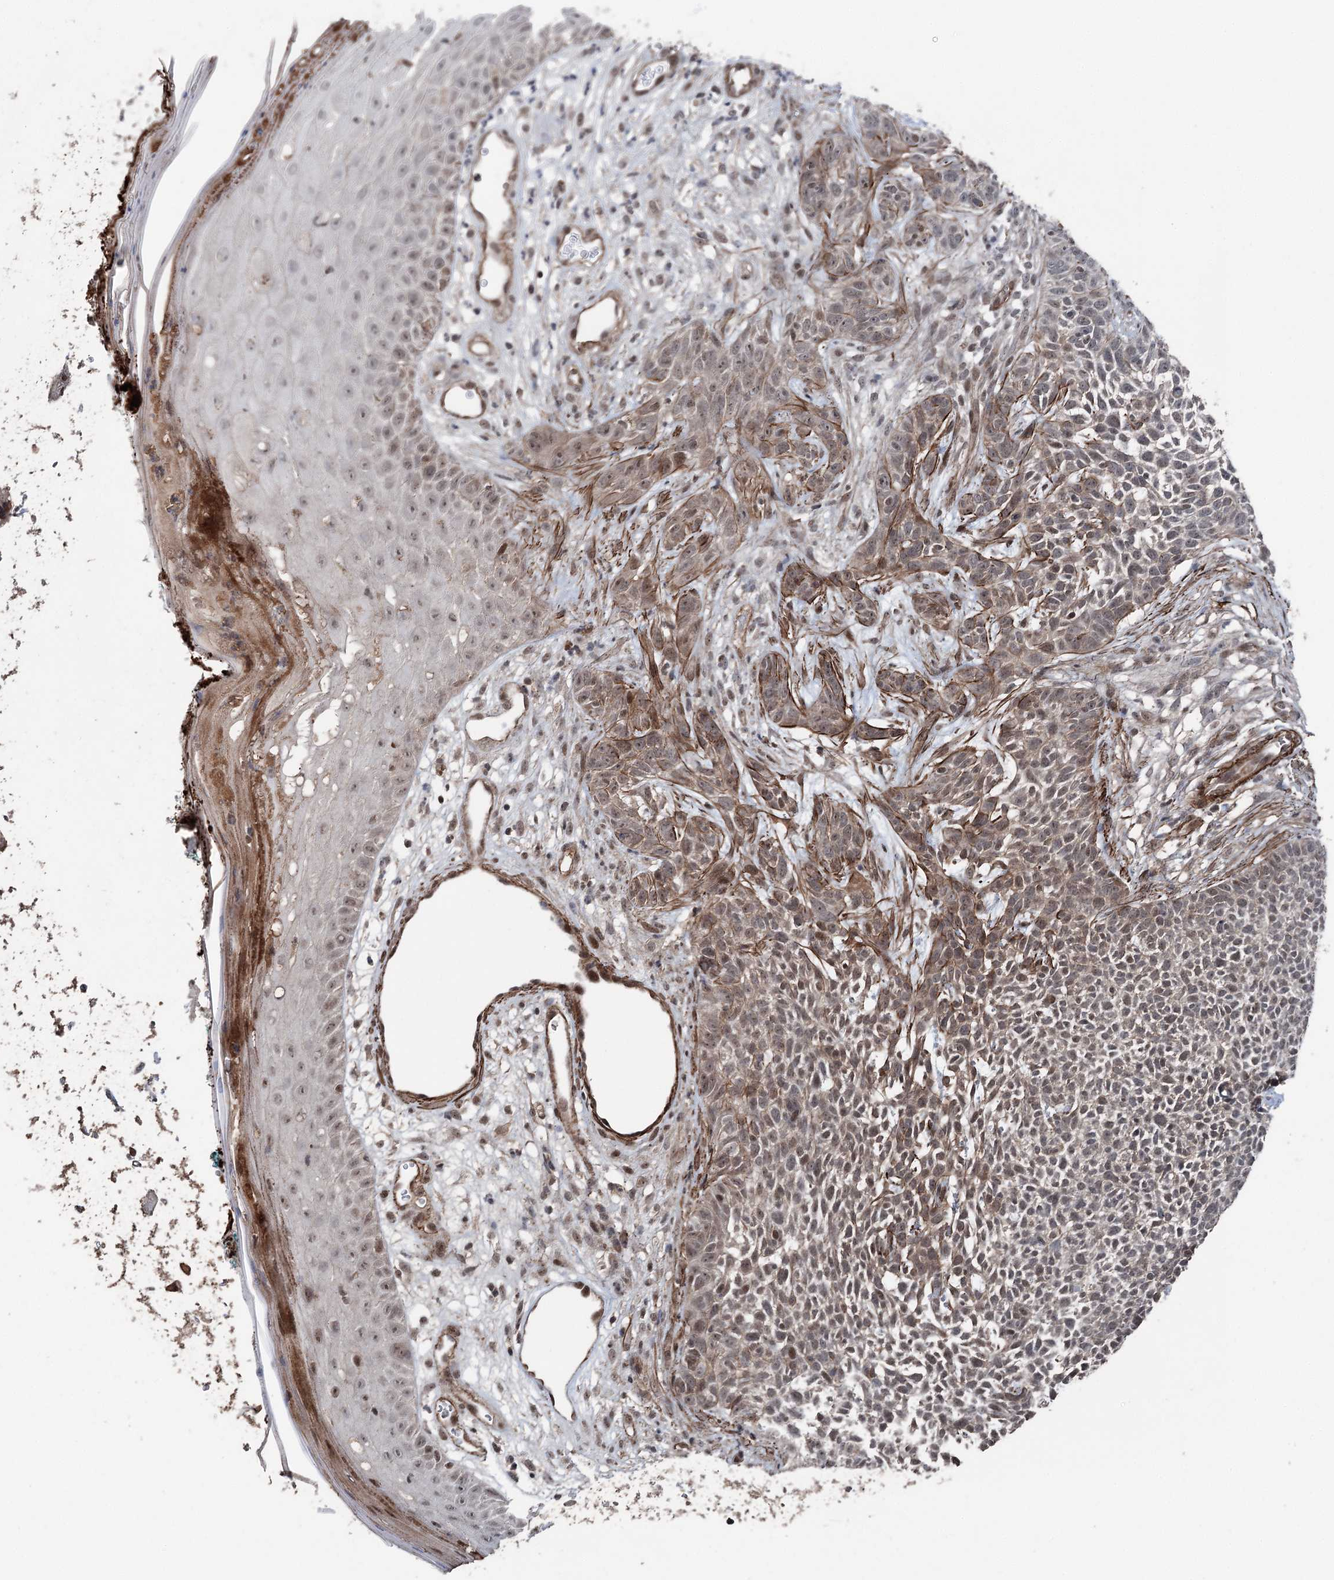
{"staining": {"intensity": "moderate", "quantity": "<25%", "location": "cytoplasmic/membranous,nuclear"}, "tissue": "skin cancer", "cell_type": "Tumor cells", "image_type": "cancer", "snomed": [{"axis": "morphology", "description": "Basal cell carcinoma"}, {"axis": "topography", "description": "Skin"}], "caption": "Human basal cell carcinoma (skin) stained with a protein marker displays moderate staining in tumor cells.", "gene": "CCDC82", "patient": {"sex": "female", "age": 84}}